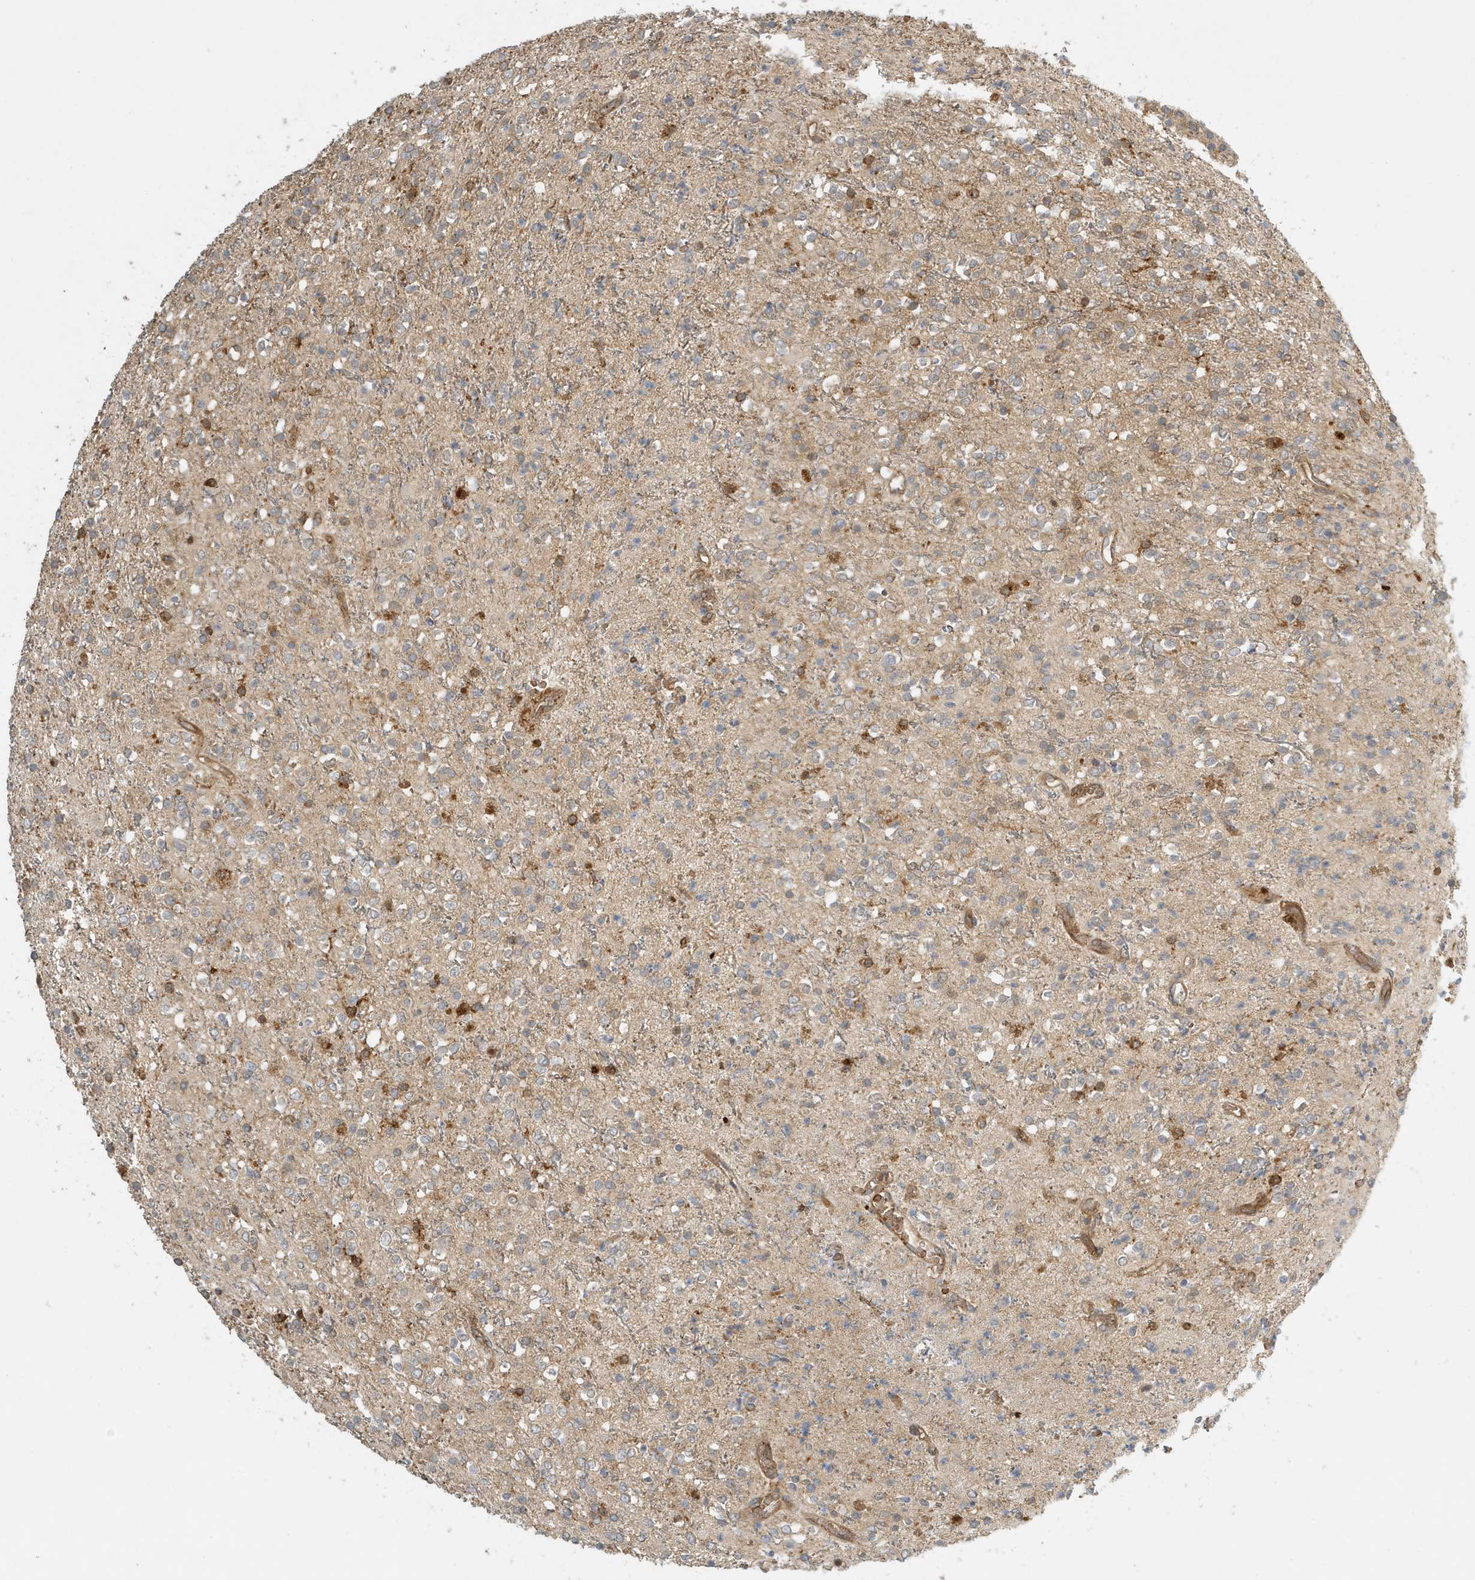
{"staining": {"intensity": "moderate", "quantity": "<25%", "location": "cytoplasmic/membranous"}, "tissue": "glioma", "cell_type": "Tumor cells", "image_type": "cancer", "snomed": [{"axis": "morphology", "description": "Glioma, malignant, High grade"}, {"axis": "topography", "description": "Brain"}], "caption": "DAB immunohistochemical staining of human malignant glioma (high-grade) reveals moderate cytoplasmic/membranous protein expression in approximately <25% of tumor cells. The protein is shown in brown color, while the nuclei are stained blue.", "gene": "FYCO1", "patient": {"sex": "male", "age": 34}}